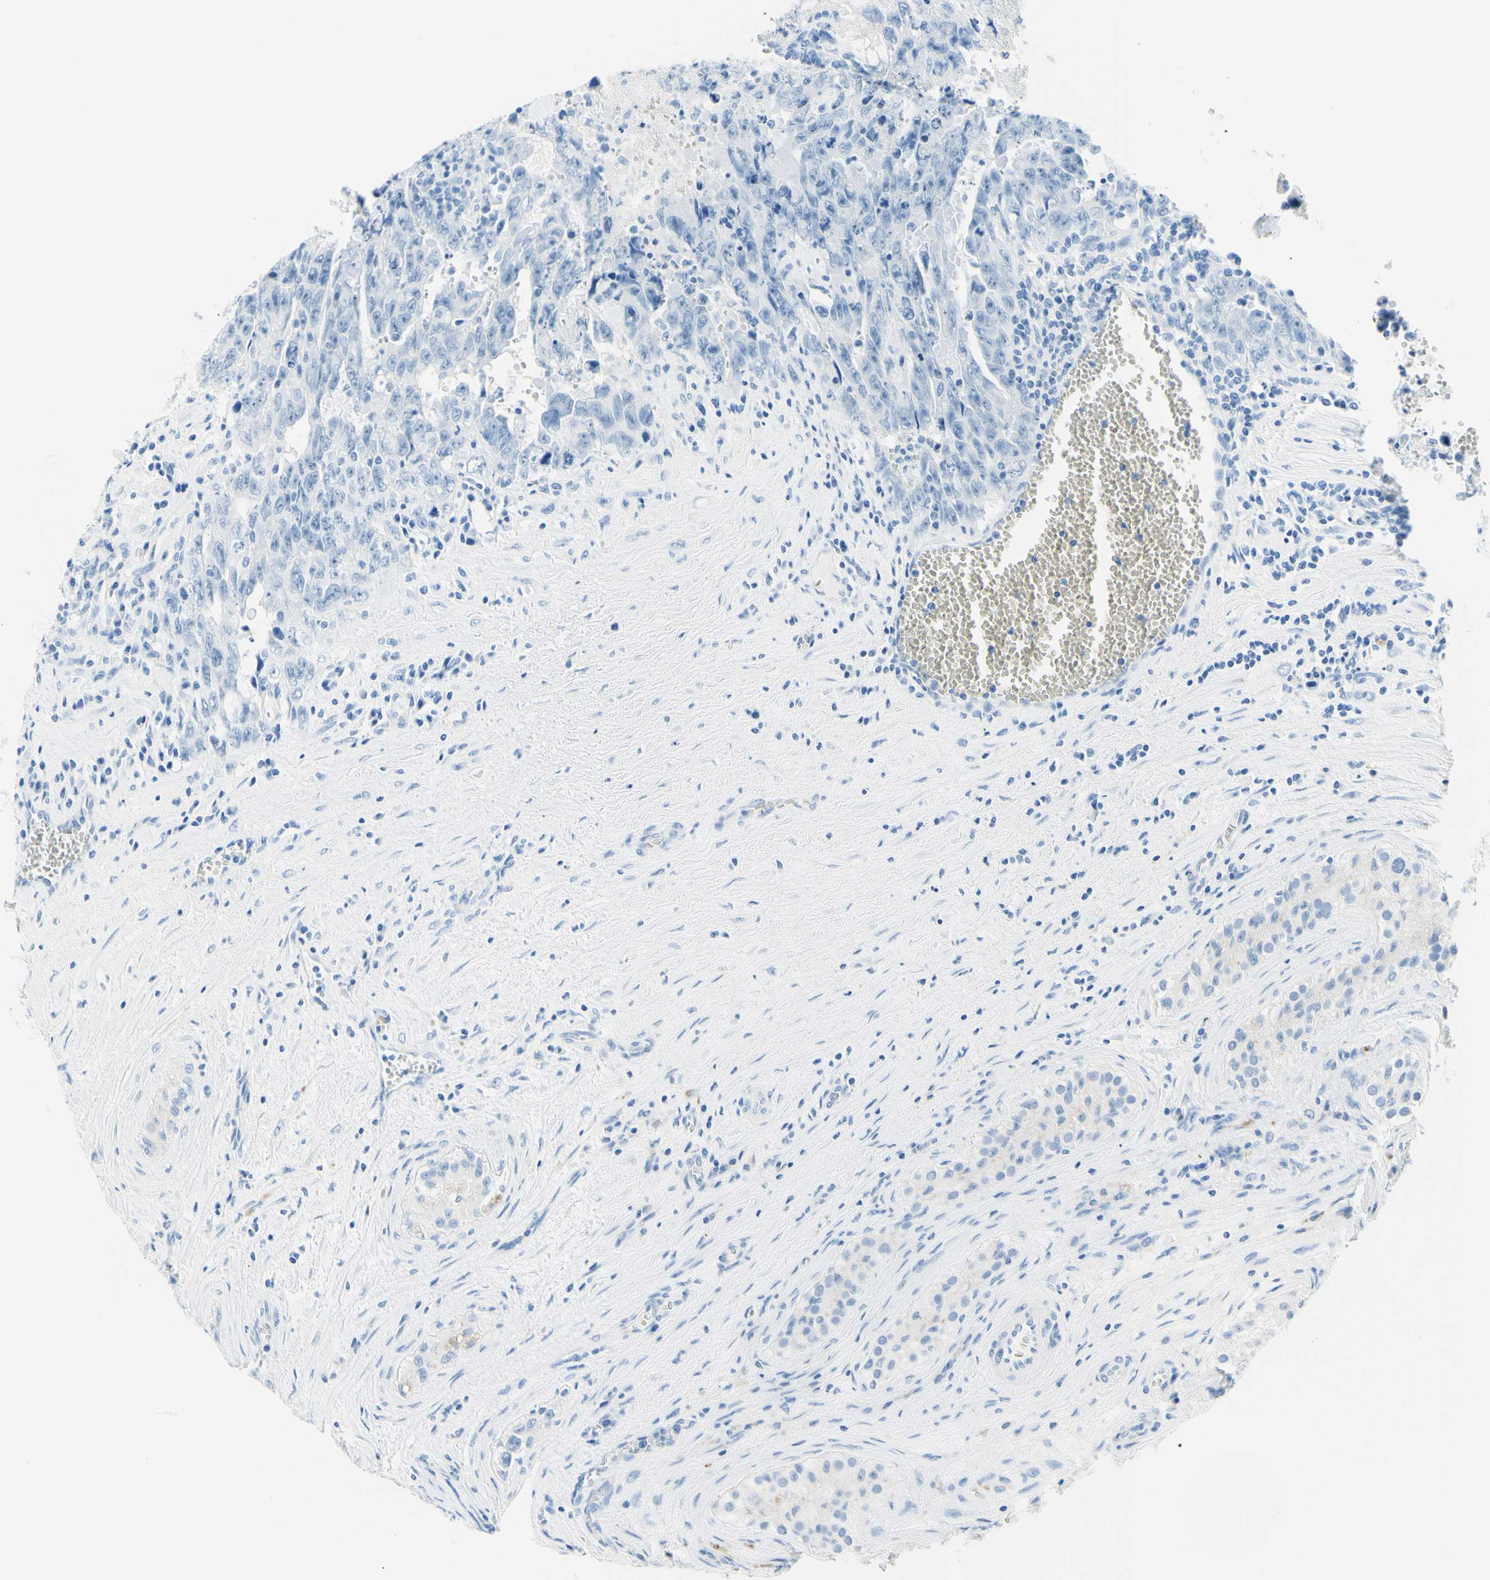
{"staining": {"intensity": "negative", "quantity": "none", "location": "none"}, "tissue": "testis cancer", "cell_type": "Tumor cells", "image_type": "cancer", "snomed": [{"axis": "morphology", "description": "Carcinoma, Embryonal, NOS"}, {"axis": "topography", "description": "Testis"}], "caption": "The histopathology image demonstrates no significant staining in tumor cells of testis embryonal carcinoma. (DAB immunohistochemistry (IHC) visualized using brightfield microscopy, high magnification).", "gene": "MYH2", "patient": {"sex": "male", "age": 28}}